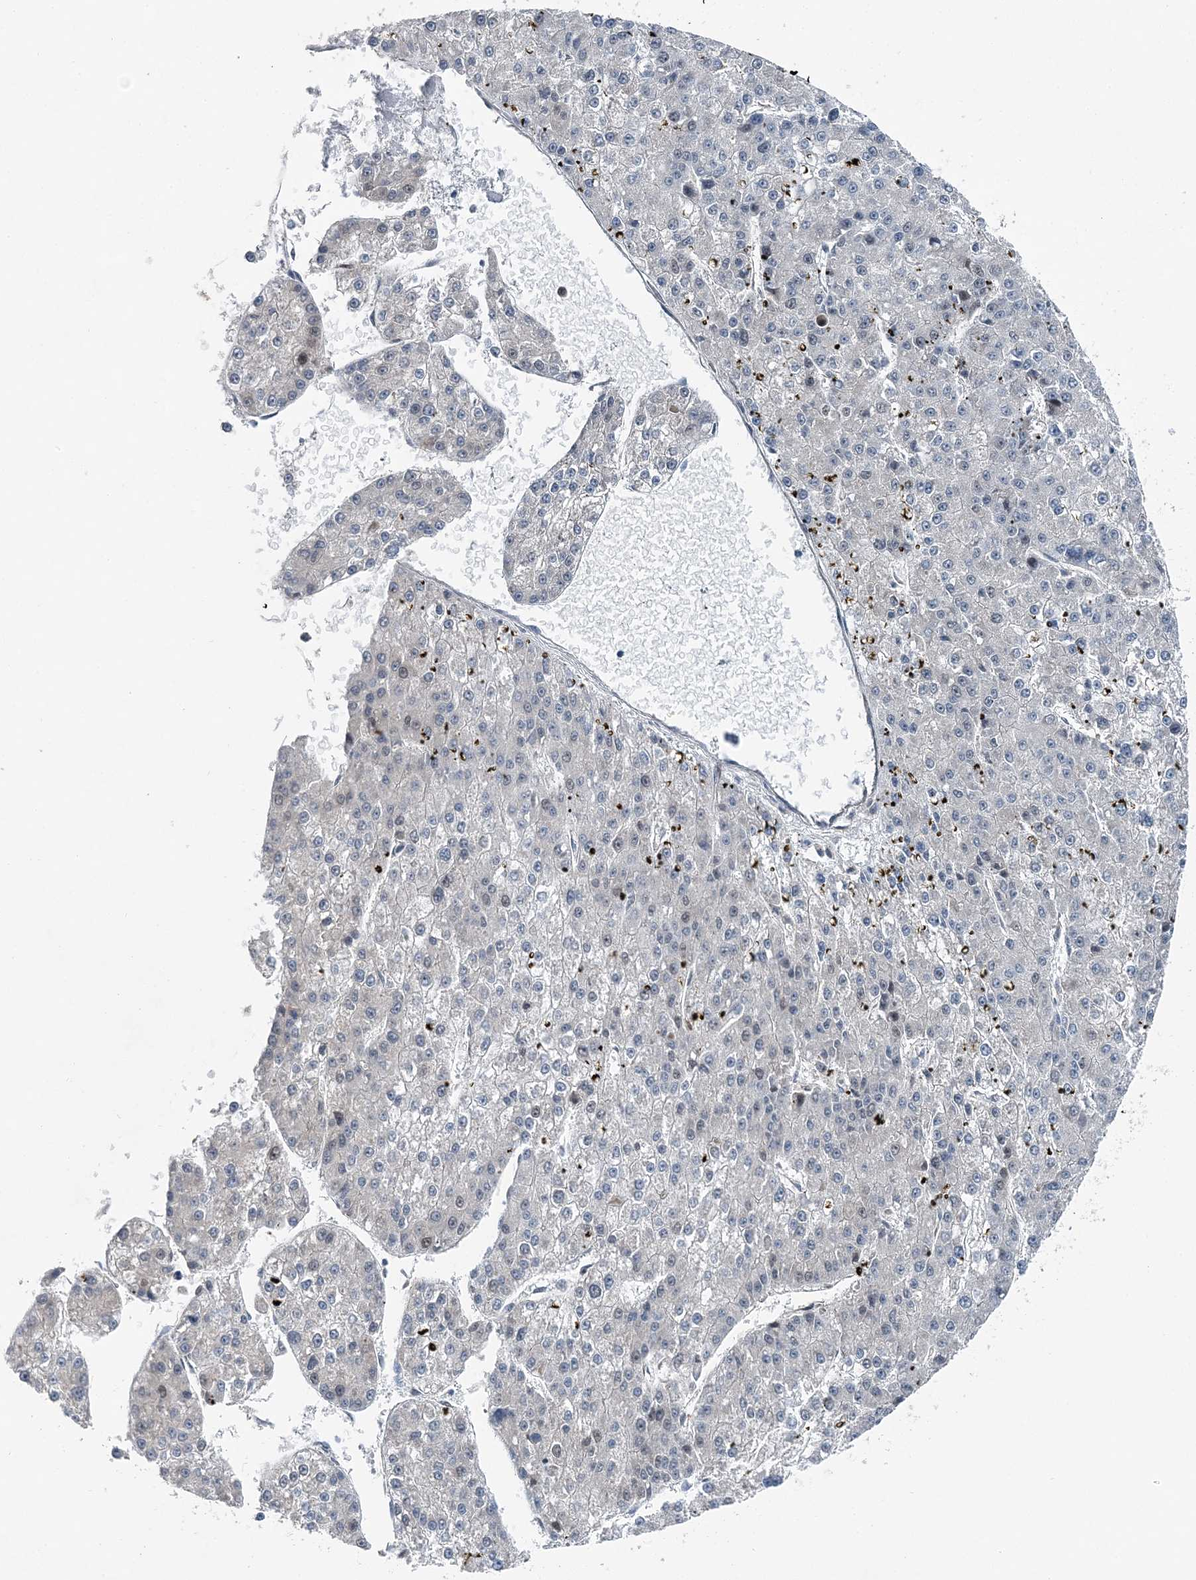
{"staining": {"intensity": "negative", "quantity": "none", "location": "none"}, "tissue": "liver cancer", "cell_type": "Tumor cells", "image_type": "cancer", "snomed": [{"axis": "morphology", "description": "Carcinoma, Hepatocellular, NOS"}, {"axis": "topography", "description": "Liver"}], "caption": "Immunohistochemistry histopathology image of human hepatocellular carcinoma (liver) stained for a protein (brown), which shows no expression in tumor cells.", "gene": "HAT1", "patient": {"sex": "female", "age": 73}}